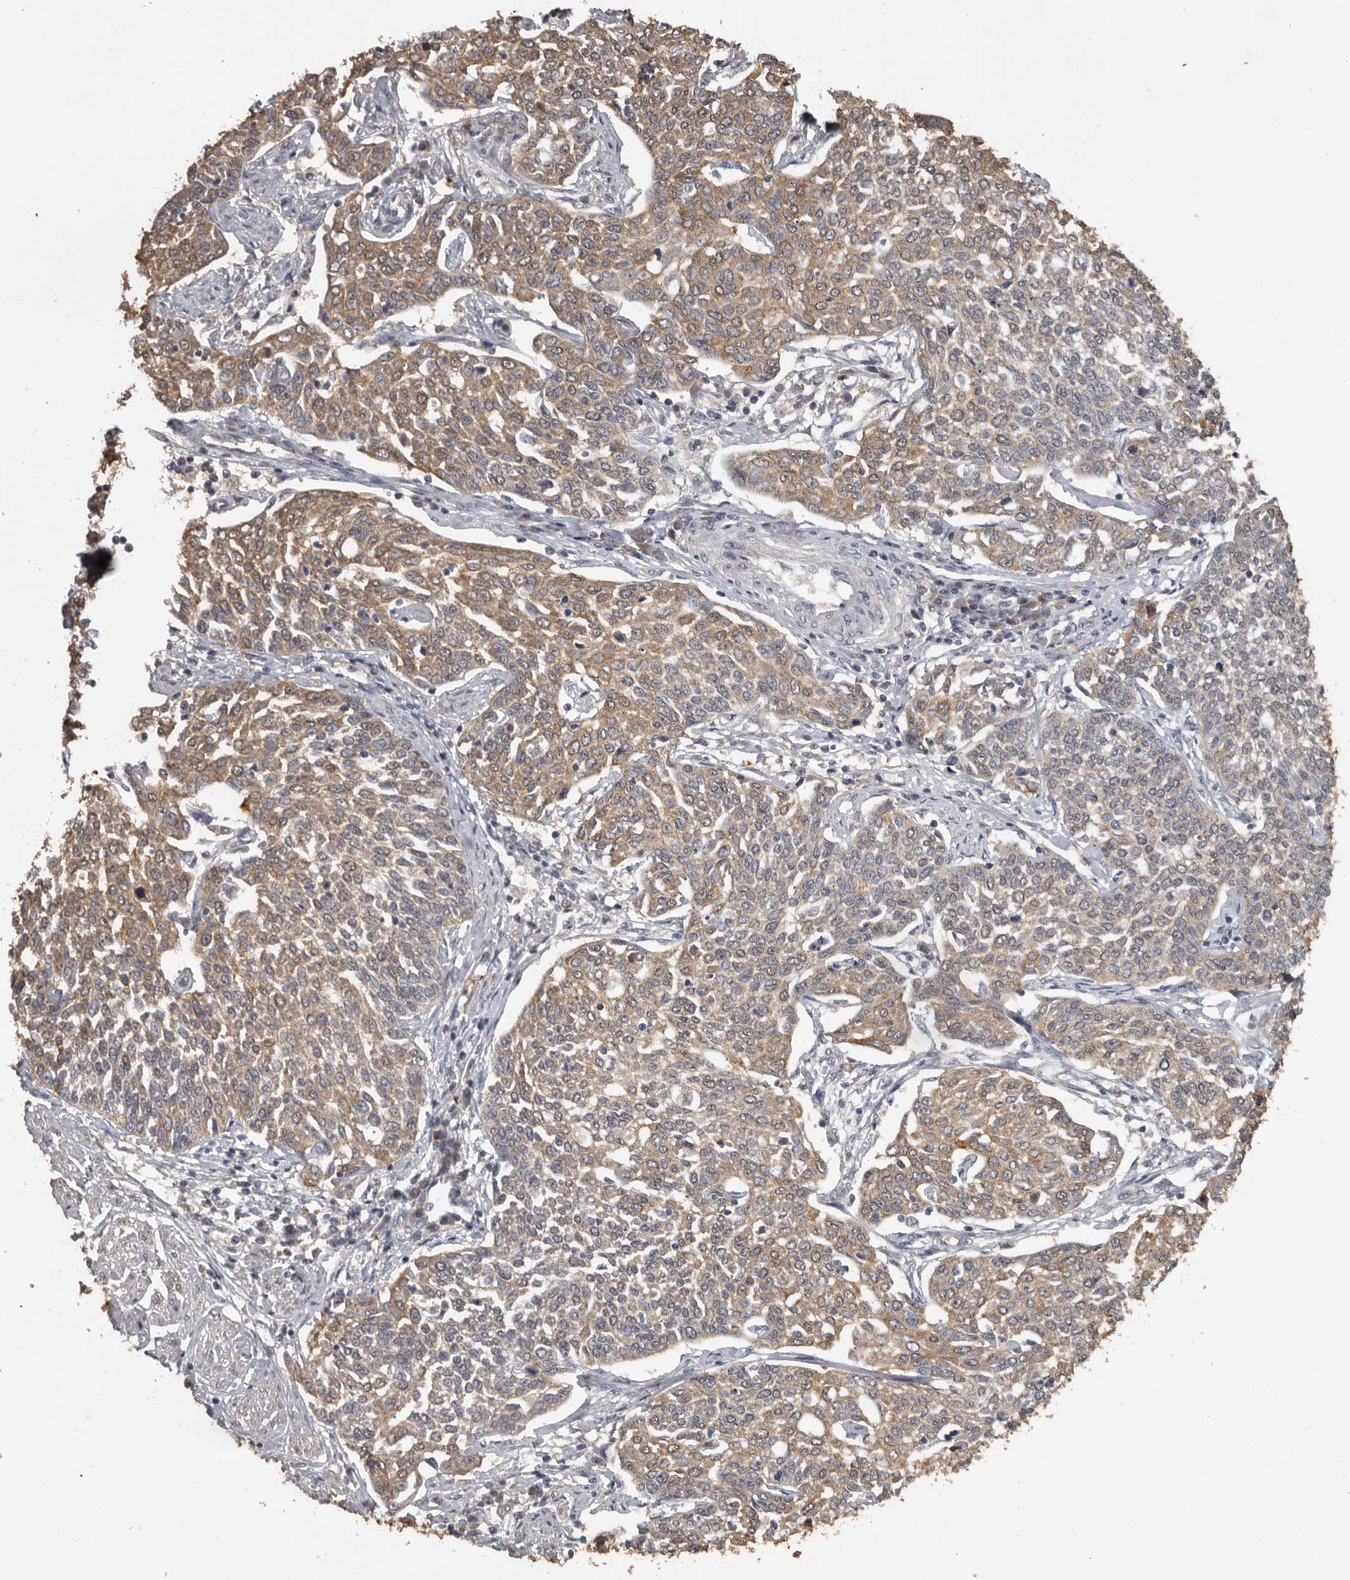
{"staining": {"intensity": "moderate", "quantity": ">75%", "location": "cytoplasmic/membranous"}, "tissue": "cervical cancer", "cell_type": "Tumor cells", "image_type": "cancer", "snomed": [{"axis": "morphology", "description": "Squamous cell carcinoma, NOS"}, {"axis": "topography", "description": "Cervix"}], "caption": "Protein staining of squamous cell carcinoma (cervical) tissue reveals moderate cytoplasmic/membranous expression in about >75% of tumor cells.", "gene": "MTF1", "patient": {"sex": "female", "age": 34}}